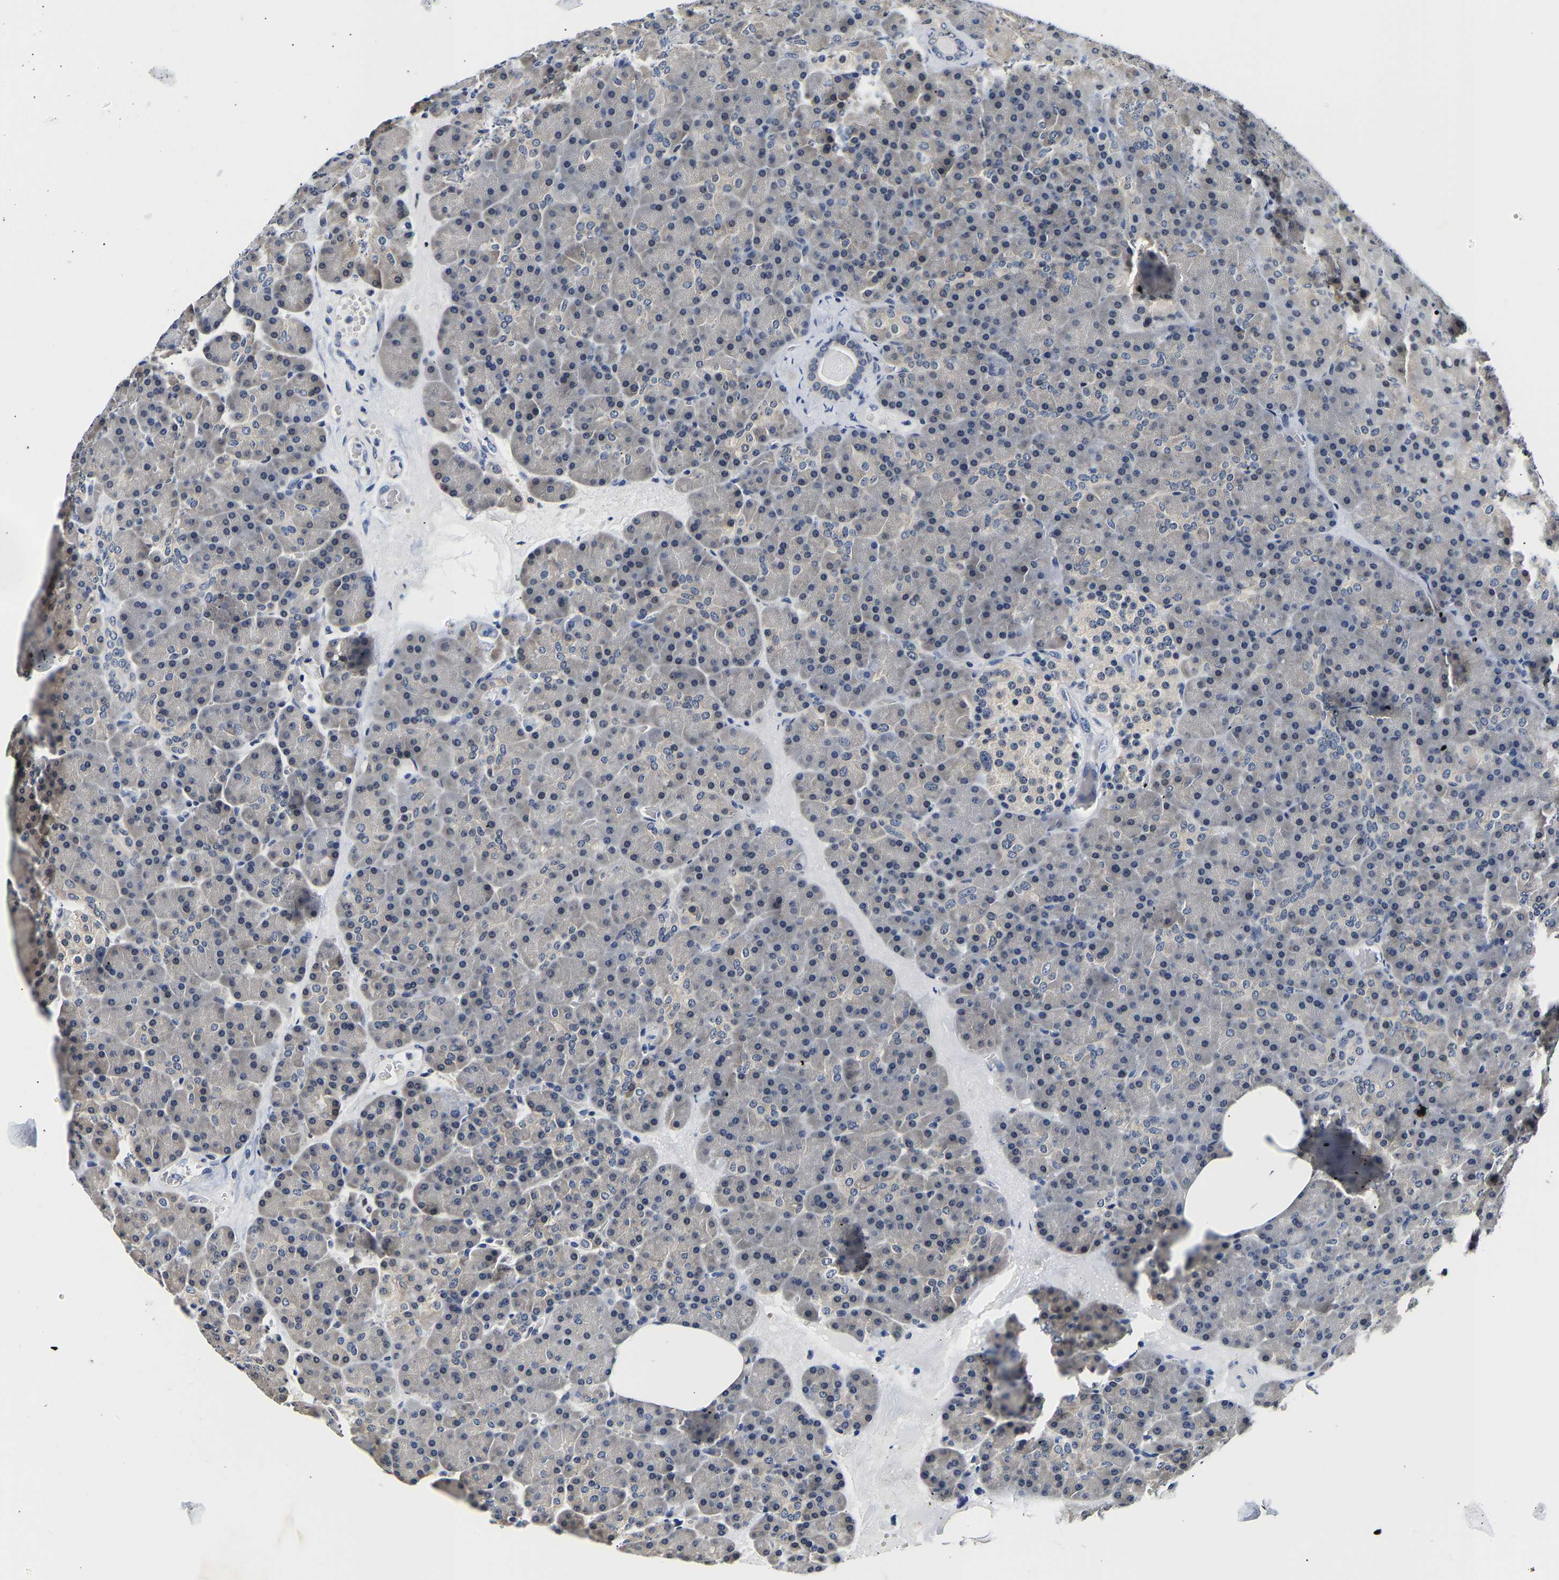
{"staining": {"intensity": "negative", "quantity": "none", "location": "none"}, "tissue": "pancreas", "cell_type": "Exocrine glandular cells", "image_type": "normal", "snomed": [{"axis": "morphology", "description": "Normal tissue, NOS"}, {"axis": "morphology", "description": "Carcinoid, malignant, NOS"}, {"axis": "topography", "description": "Pancreas"}], "caption": "Immunohistochemical staining of benign human pancreas reveals no significant positivity in exocrine glandular cells. (IHC, brightfield microscopy, high magnification).", "gene": "UCHL3", "patient": {"sex": "female", "age": 35}}